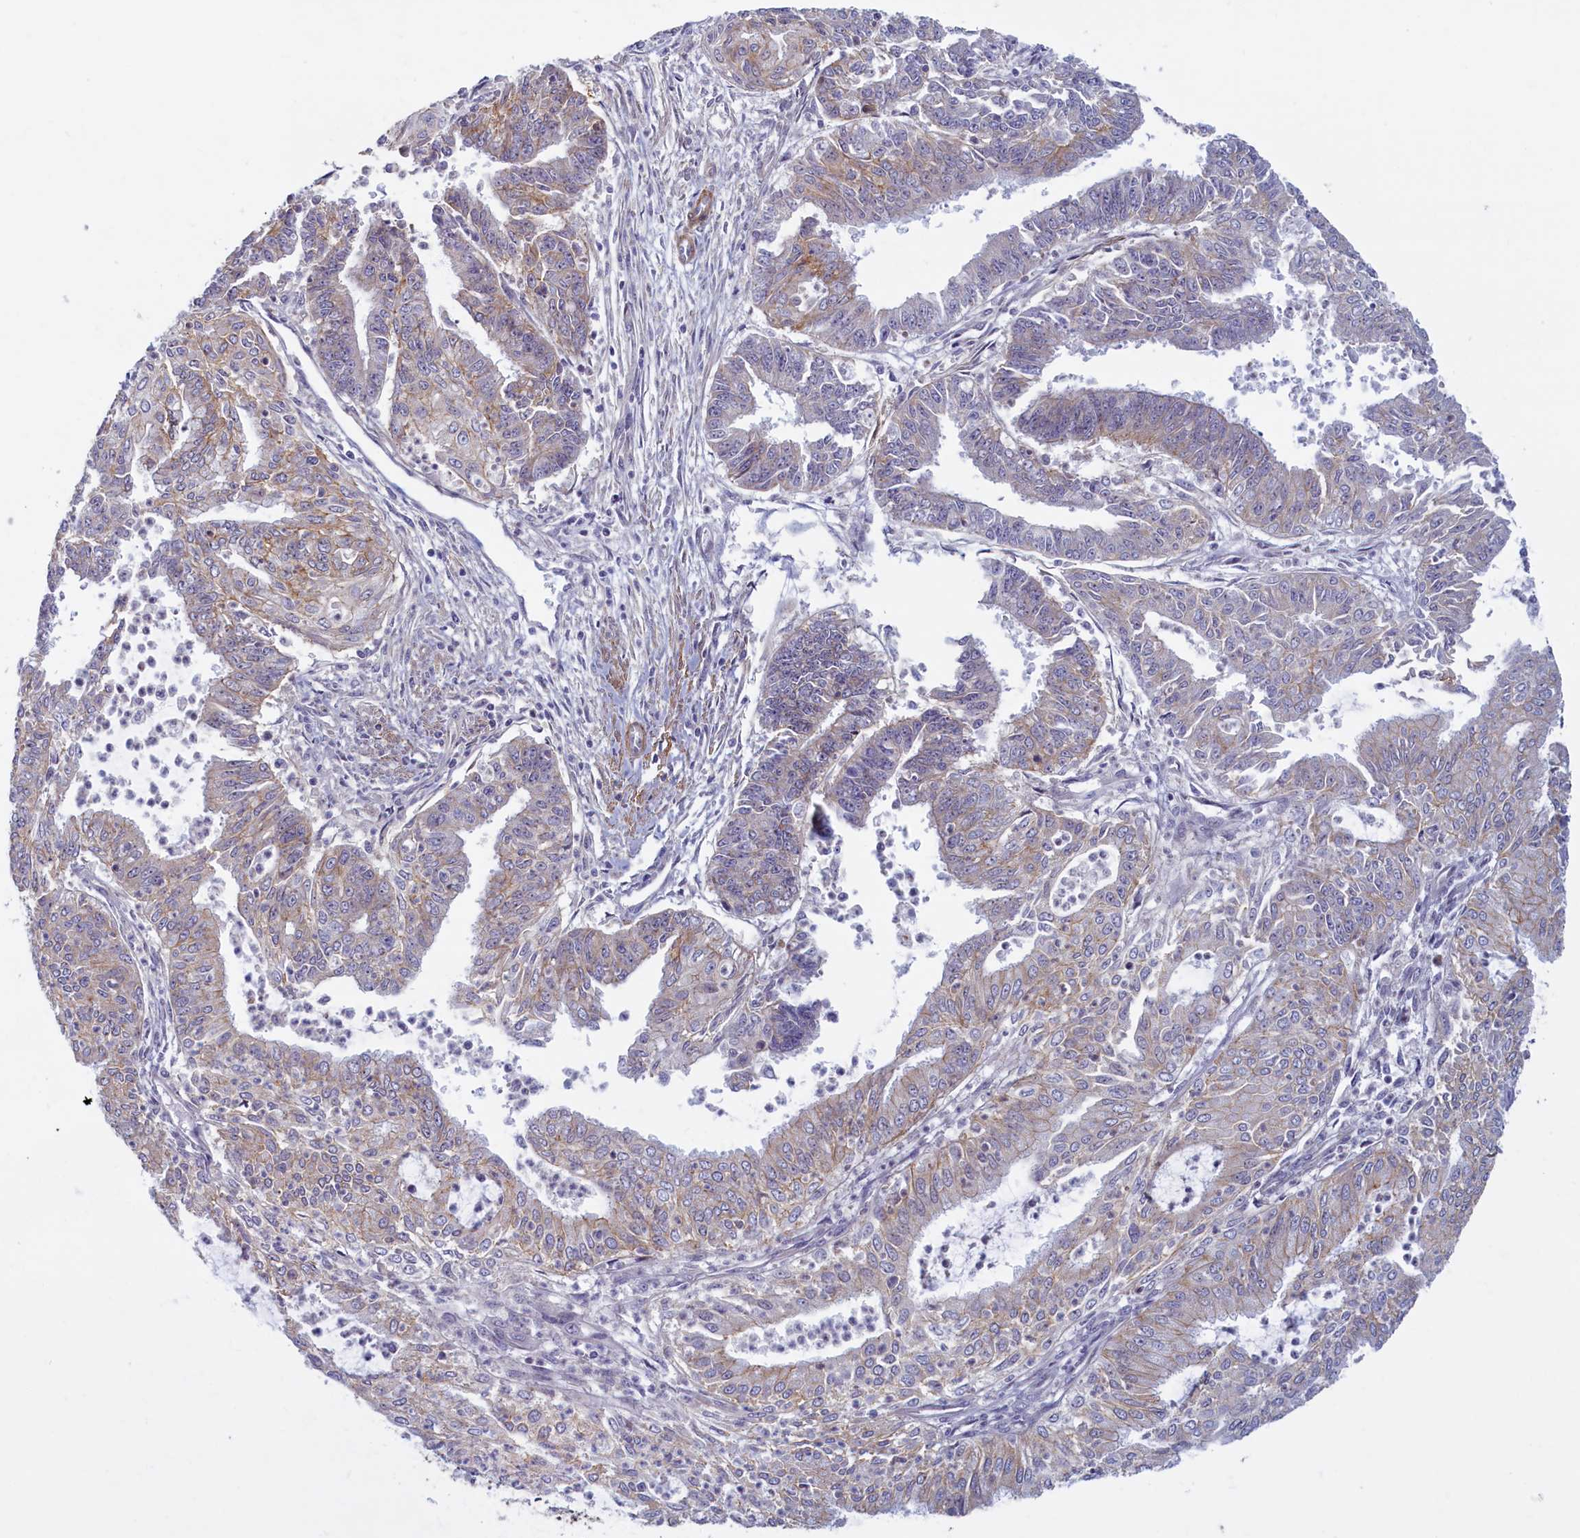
{"staining": {"intensity": "weak", "quantity": "<25%", "location": "cytoplasmic/membranous"}, "tissue": "endometrial cancer", "cell_type": "Tumor cells", "image_type": "cancer", "snomed": [{"axis": "morphology", "description": "Adenocarcinoma, NOS"}, {"axis": "topography", "description": "Endometrium"}], "caption": "DAB (3,3'-diaminobenzidine) immunohistochemical staining of adenocarcinoma (endometrial) reveals no significant positivity in tumor cells.", "gene": "TRPM4", "patient": {"sex": "female", "age": 73}}